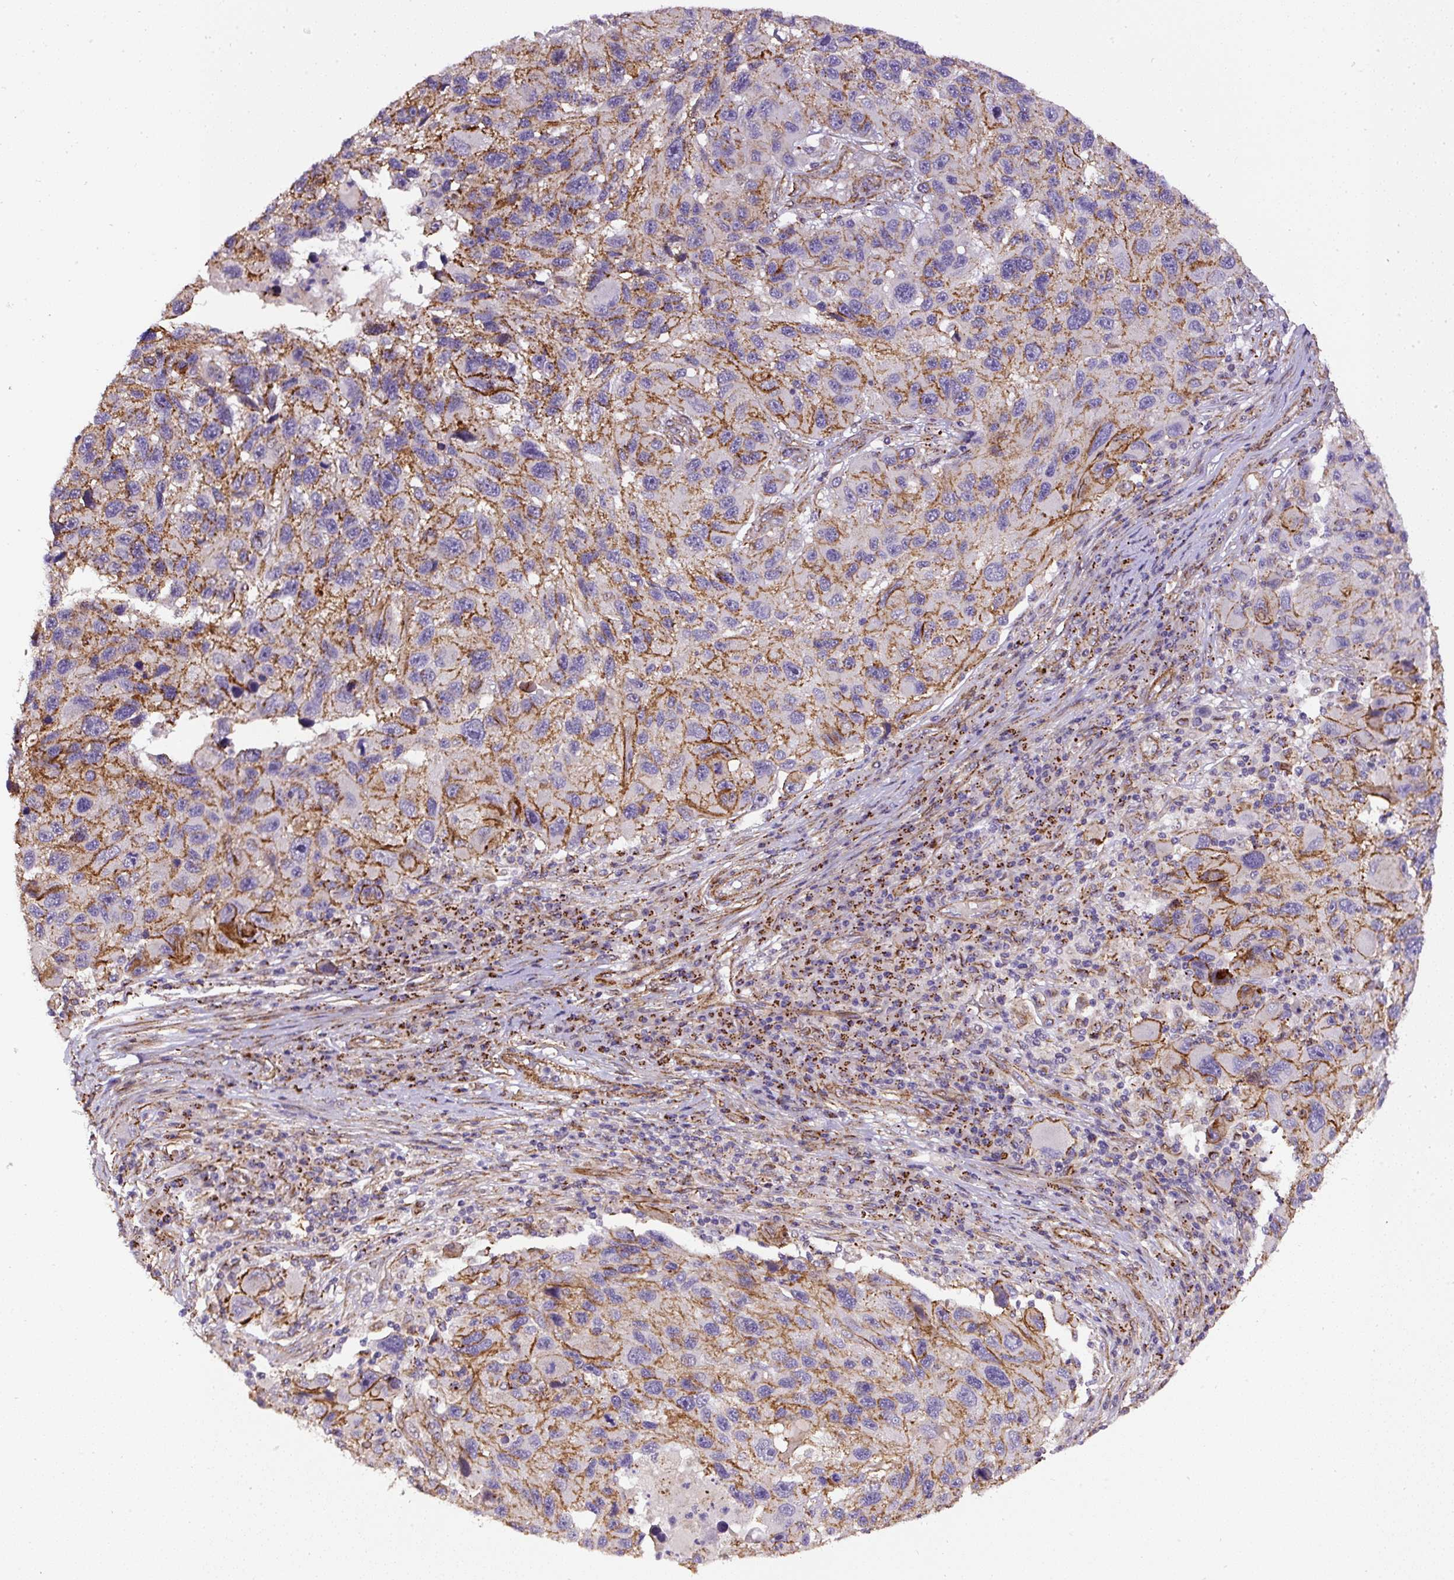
{"staining": {"intensity": "moderate", "quantity": "25%-75%", "location": "cytoplasmic/membranous"}, "tissue": "melanoma", "cell_type": "Tumor cells", "image_type": "cancer", "snomed": [{"axis": "morphology", "description": "Malignant melanoma, NOS"}, {"axis": "topography", "description": "Skin"}], "caption": "Immunohistochemistry of malignant melanoma displays medium levels of moderate cytoplasmic/membranous expression in approximately 25%-75% of tumor cells. (Brightfield microscopy of DAB IHC at high magnification).", "gene": "RNF170", "patient": {"sex": "male", "age": 53}}